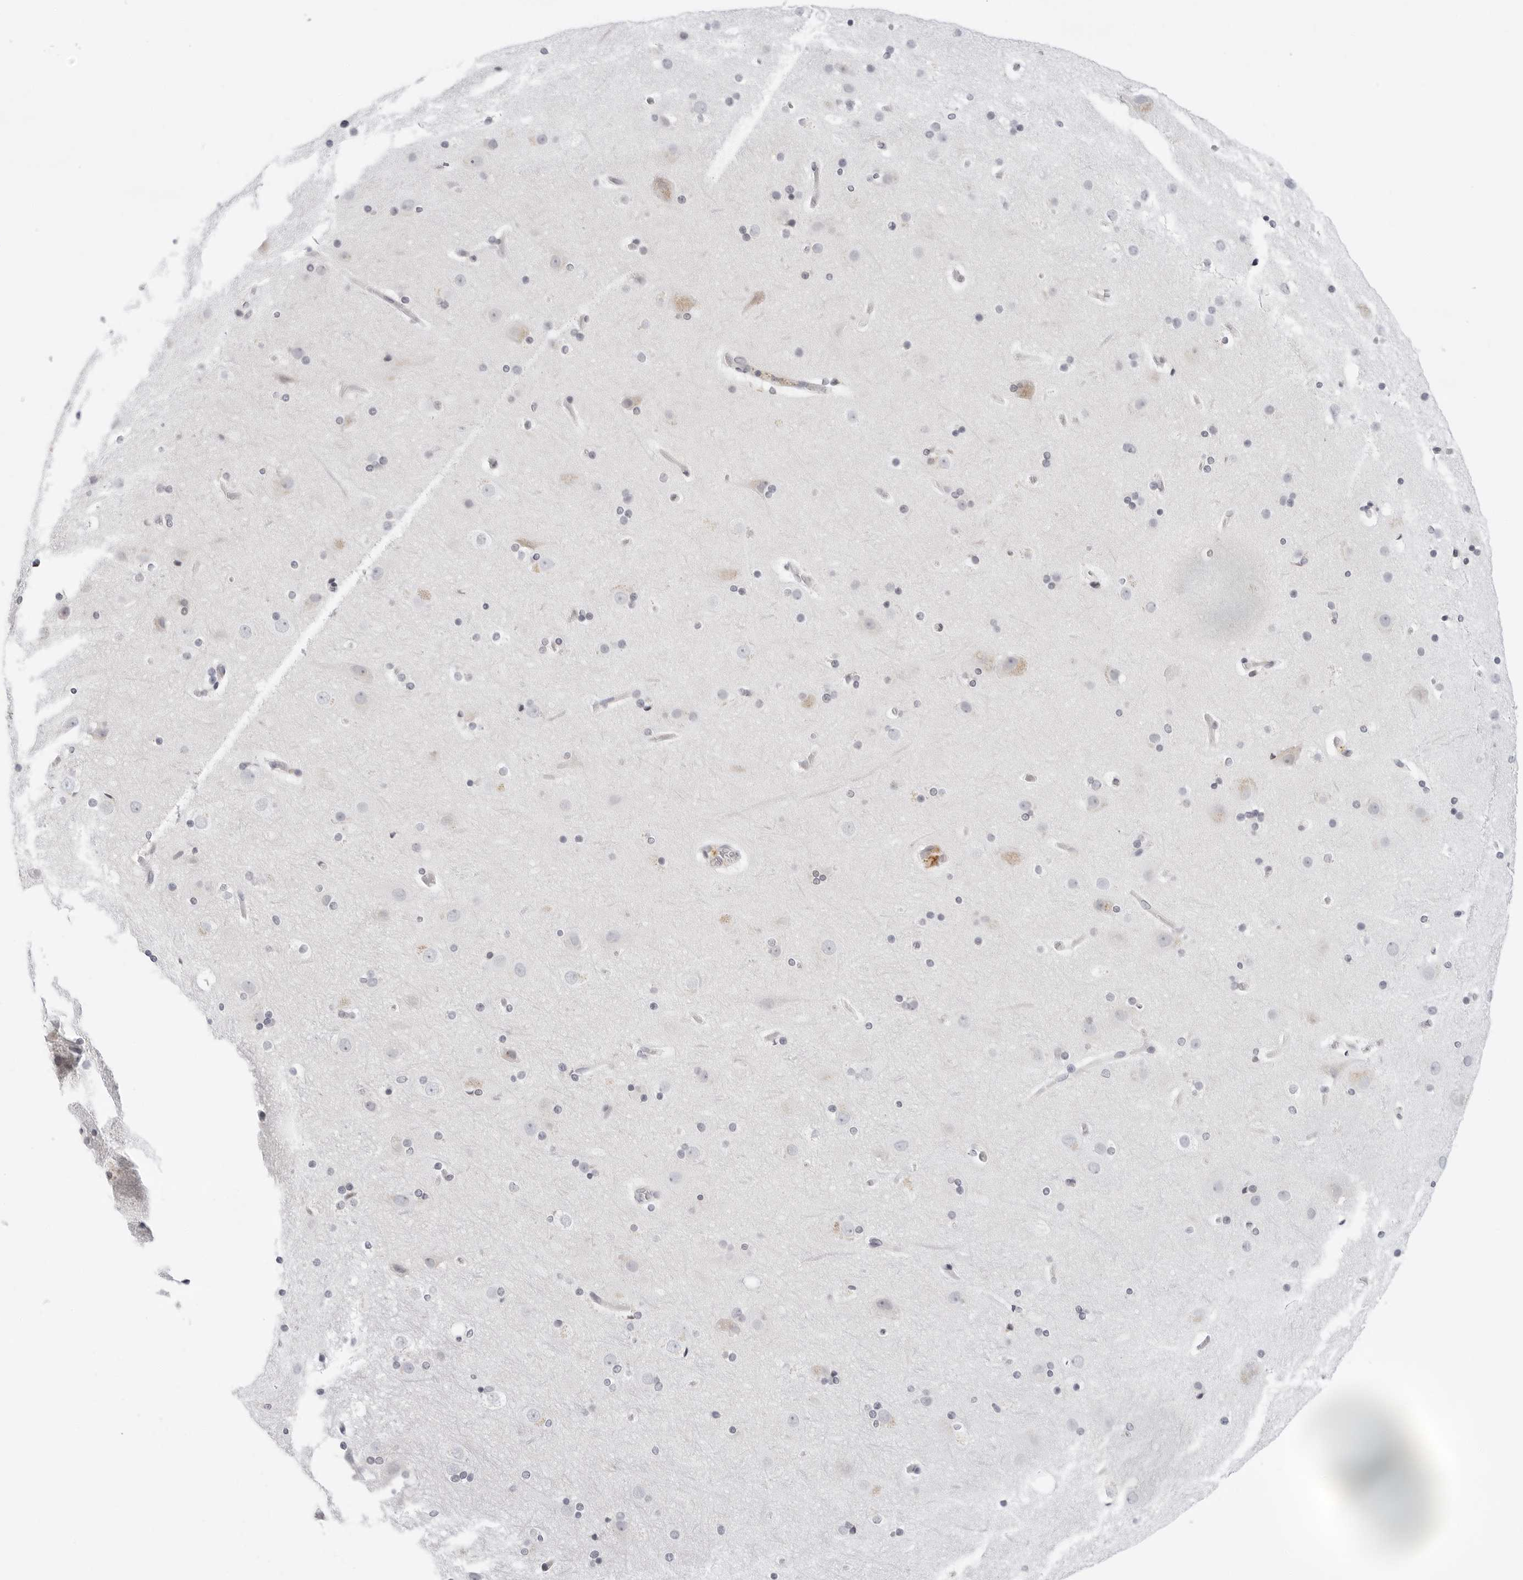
{"staining": {"intensity": "negative", "quantity": "none", "location": "none"}, "tissue": "cerebral cortex", "cell_type": "Endothelial cells", "image_type": "normal", "snomed": [{"axis": "morphology", "description": "Normal tissue, NOS"}, {"axis": "topography", "description": "Cerebral cortex"}], "caption": "IHC of unremarkable cerebral cortex displays no staining in endothelial cells. (Stains: DAB IHC with hematoxylin counter stain, Microscopy: brightfield microscopy at high magnification).", "gene": "CIART", "patient": {"sex": "male", "age": 57}}